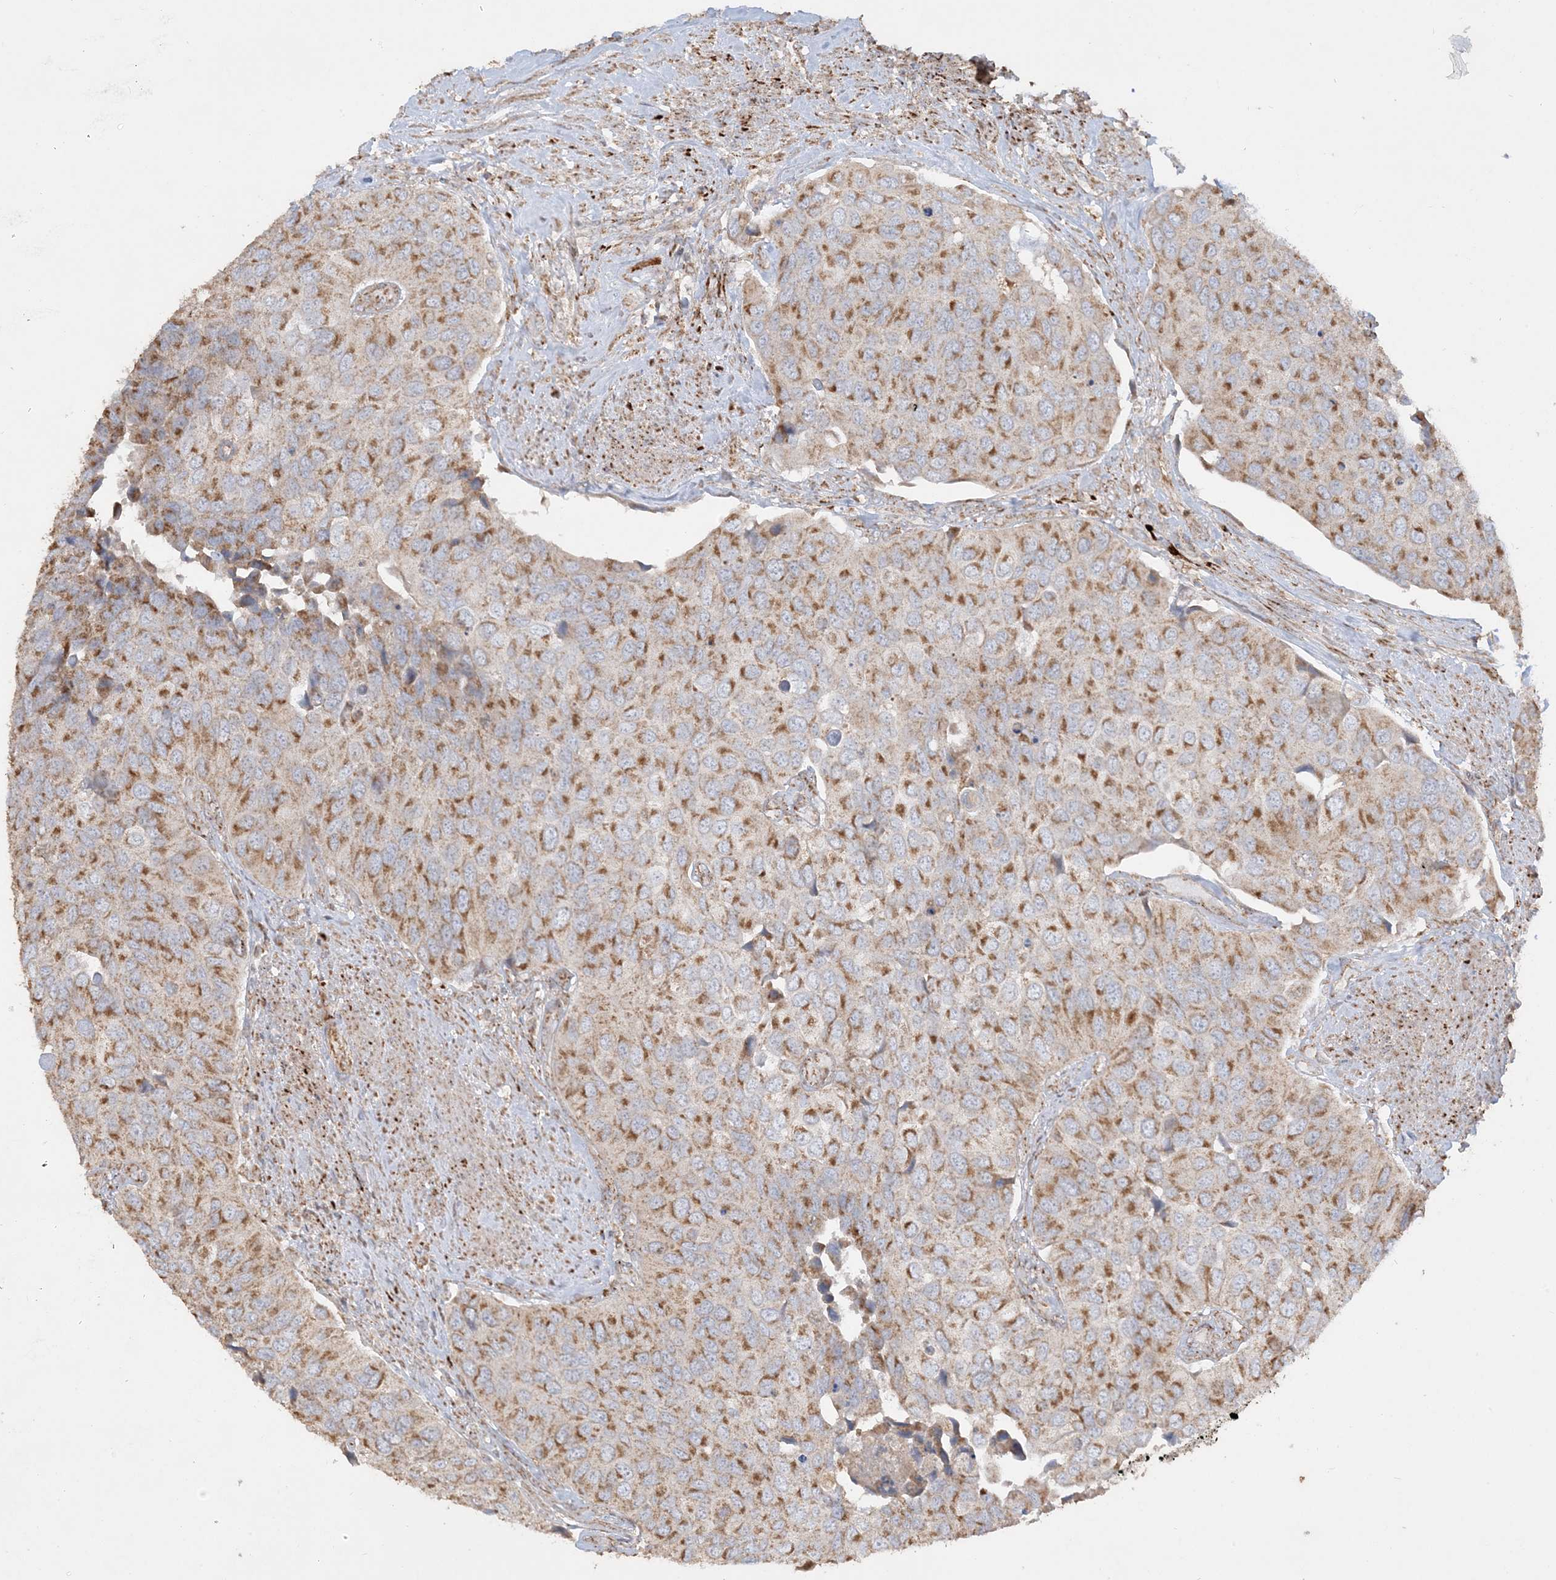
{"staining": {"intensity": "moderate", "quantity": ">75%", "location": "cytoplasmic/membranous"}, "tissue": "urothelial cancer", "cell_type": "Tumor cells", "image_type": "cancer", "snomed": [{"axis": "morphology", "description": "Urothelial carcinoma, High grade"}, {"axis": "topography", "description": "Urinary bladder"}], "caption": "Brown immunohistochemical staining in urothelial carcinoma (high-grade) demonstrates moderate cytoplasmic/membranous staining in about >75% of tumor cells. Immunohistochemistry (ihc) stains the protein in brown and the nuclei are stained blue.", "gene": "NDUFAF3", "patient": {"sex": "male", "age": 74}}